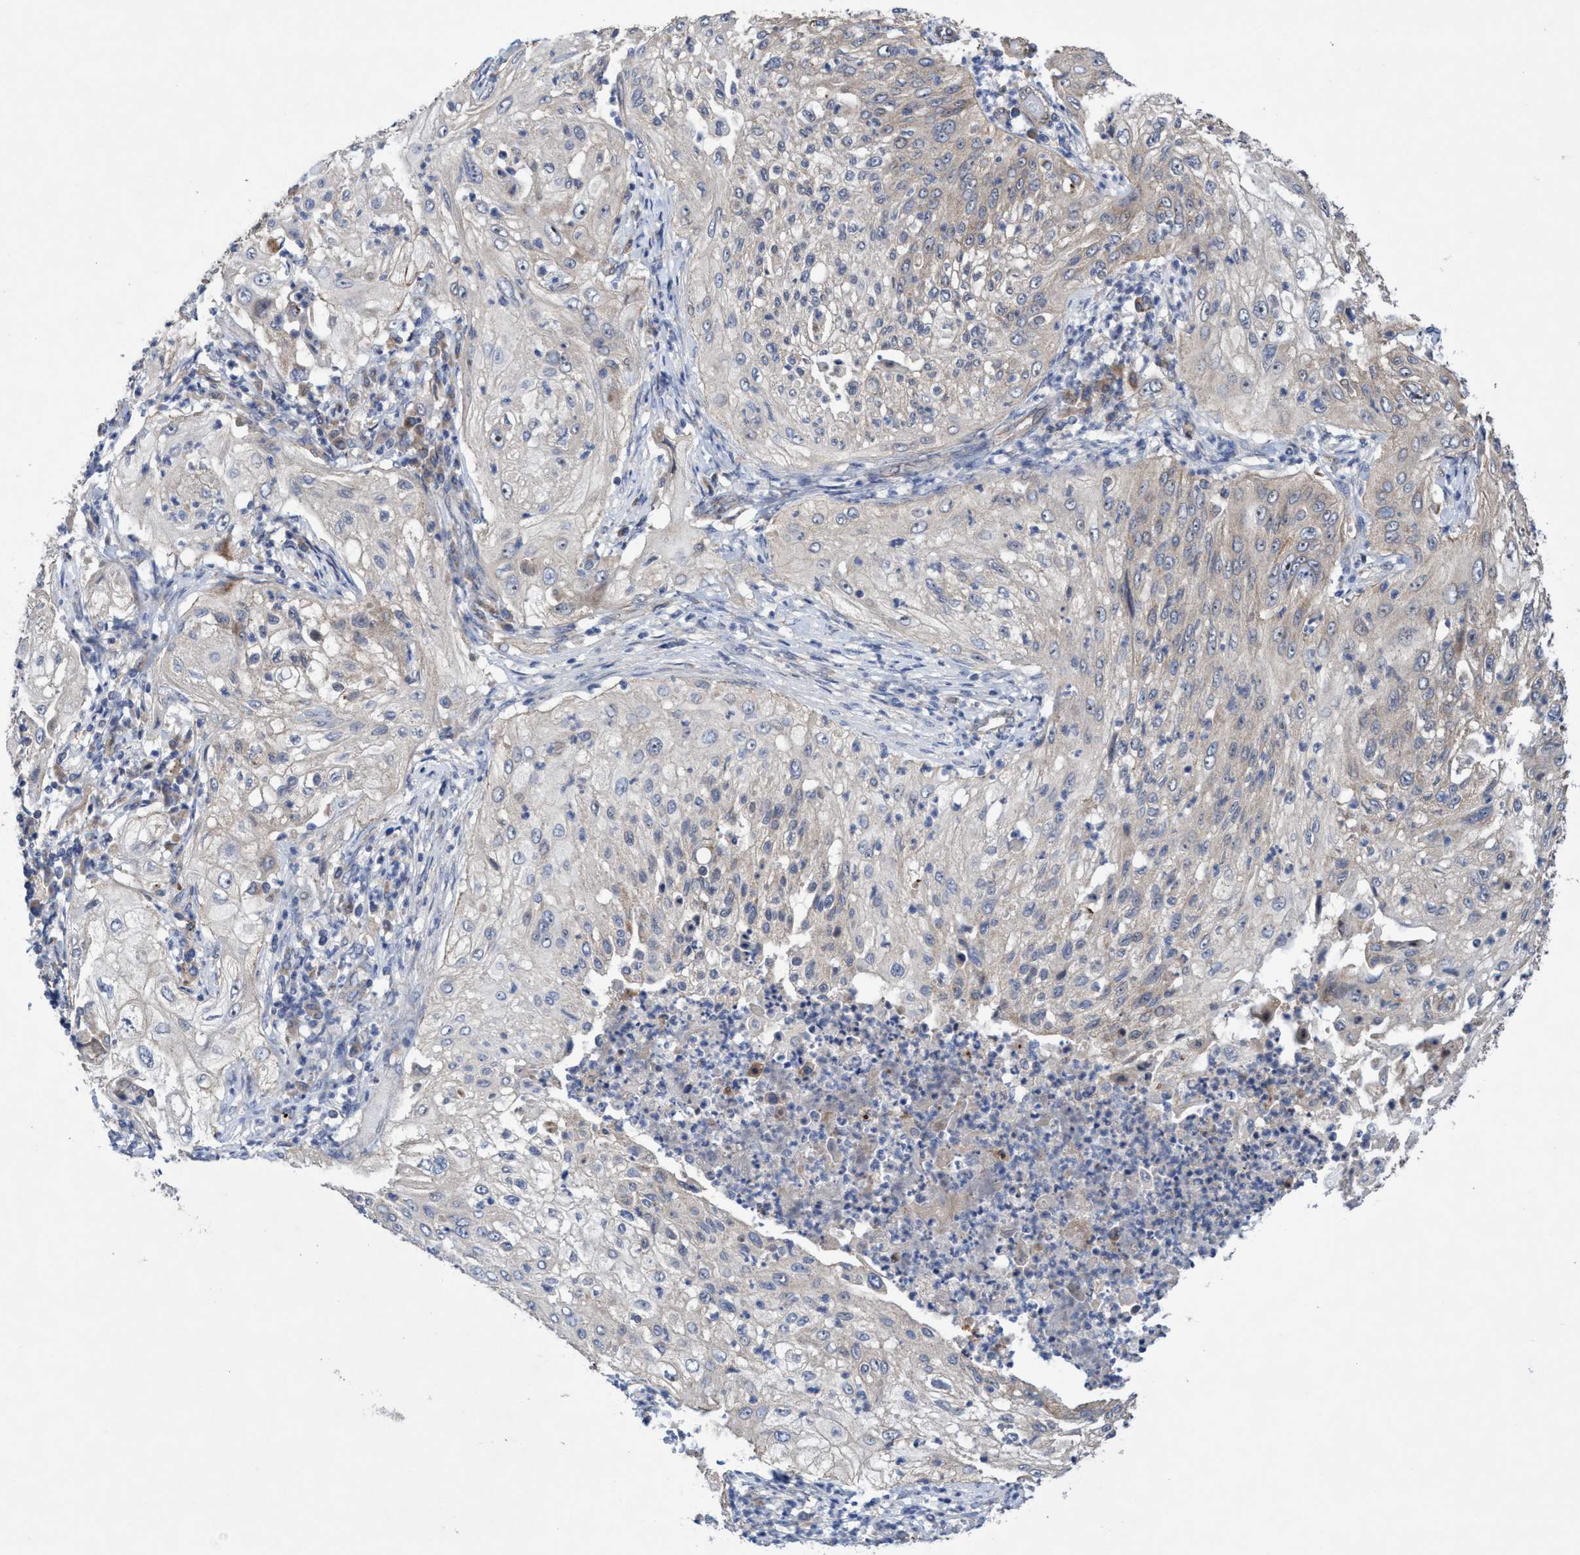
{"staining": {"intensity": "weak", "quantity": "<25%", "location": "cytoplasmic/membranous"}, "tissue": "lung cancer", "cell_type": "Tumor cells", "image_type": "cancer", "snomed": [{"axis": "morphology", "description": "Inflammation, NOS"}, {"axis": "morphology", "description": "Squamous cell carcinoma, NOS"}, {"axis": "topography", "description": "Lymph node"}, {"axis": "topography", "description": "Soft tissue"}, {"axis": "topography", "description": "Lung"}], "caption": "Immunohistochemistry of human lung cancer reveals no staining in tumor cells. The staining was performed using DAB (3,3'-diaminobenzidine) to visualize the protein expression in brown, while the nuclei were stained in blue with hematoxylin (Magnification: 20x).", "gene": "P2RY14", "patient": {"sex": "male", "age": 66}}